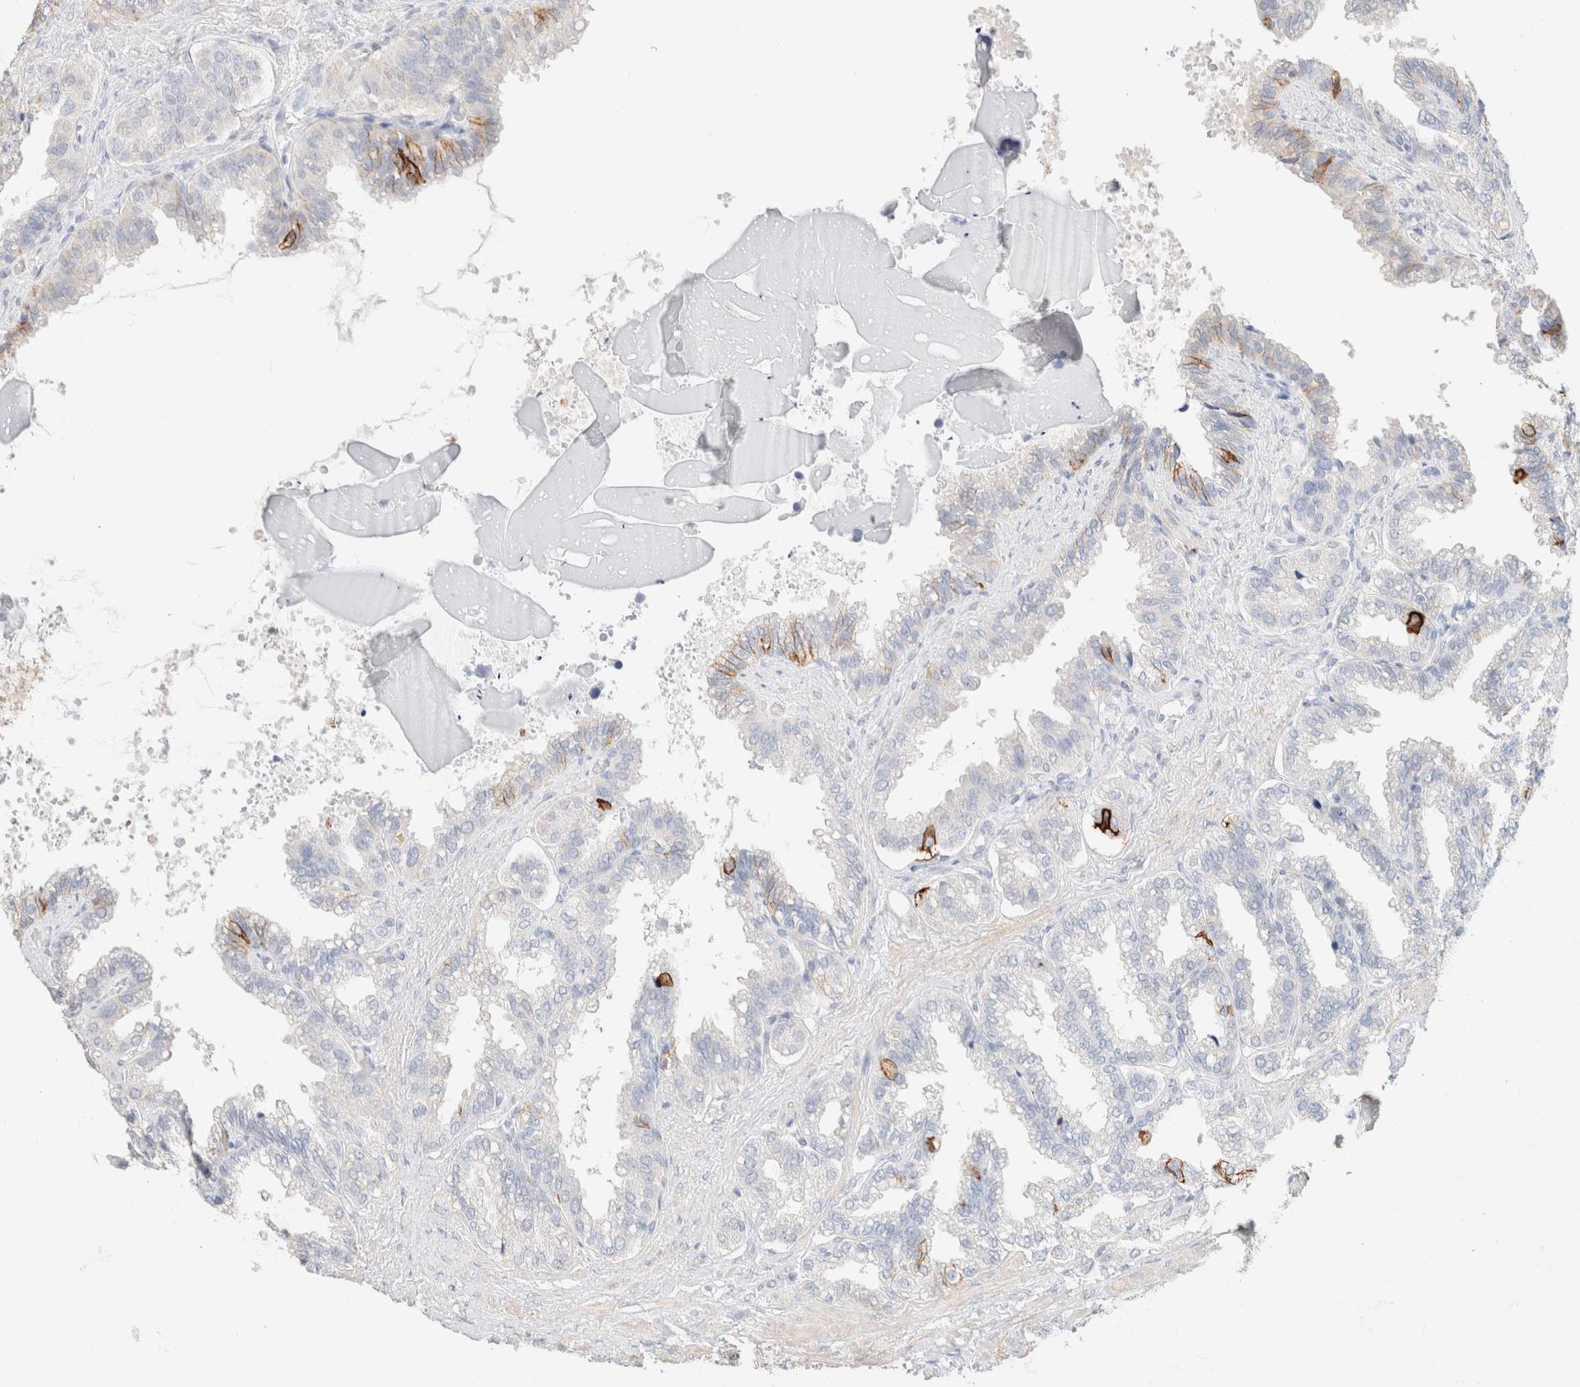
{"staining": {"intensity": "moderate", "quantity": "<25%", "location": "cytoplasmic/membranous"}, "tissue": "seminal vesicle", "cell_type": "Glandular cells", "image_type": "normal", "snomed": [{"axis": "morphology", "description": "Normal tissue, NOS"}, {"axis": "topography", "description": "Seminal veicle"}], "caption": "Immunohistochemical staining of unremarkable human seminal vesicle displays <25% levels of moderate cytoplasmic/membranous protein positivity in approximately <25% of glandular cells.", "gene": "CA12", "patient": {"sex": "male", "age": 46}}